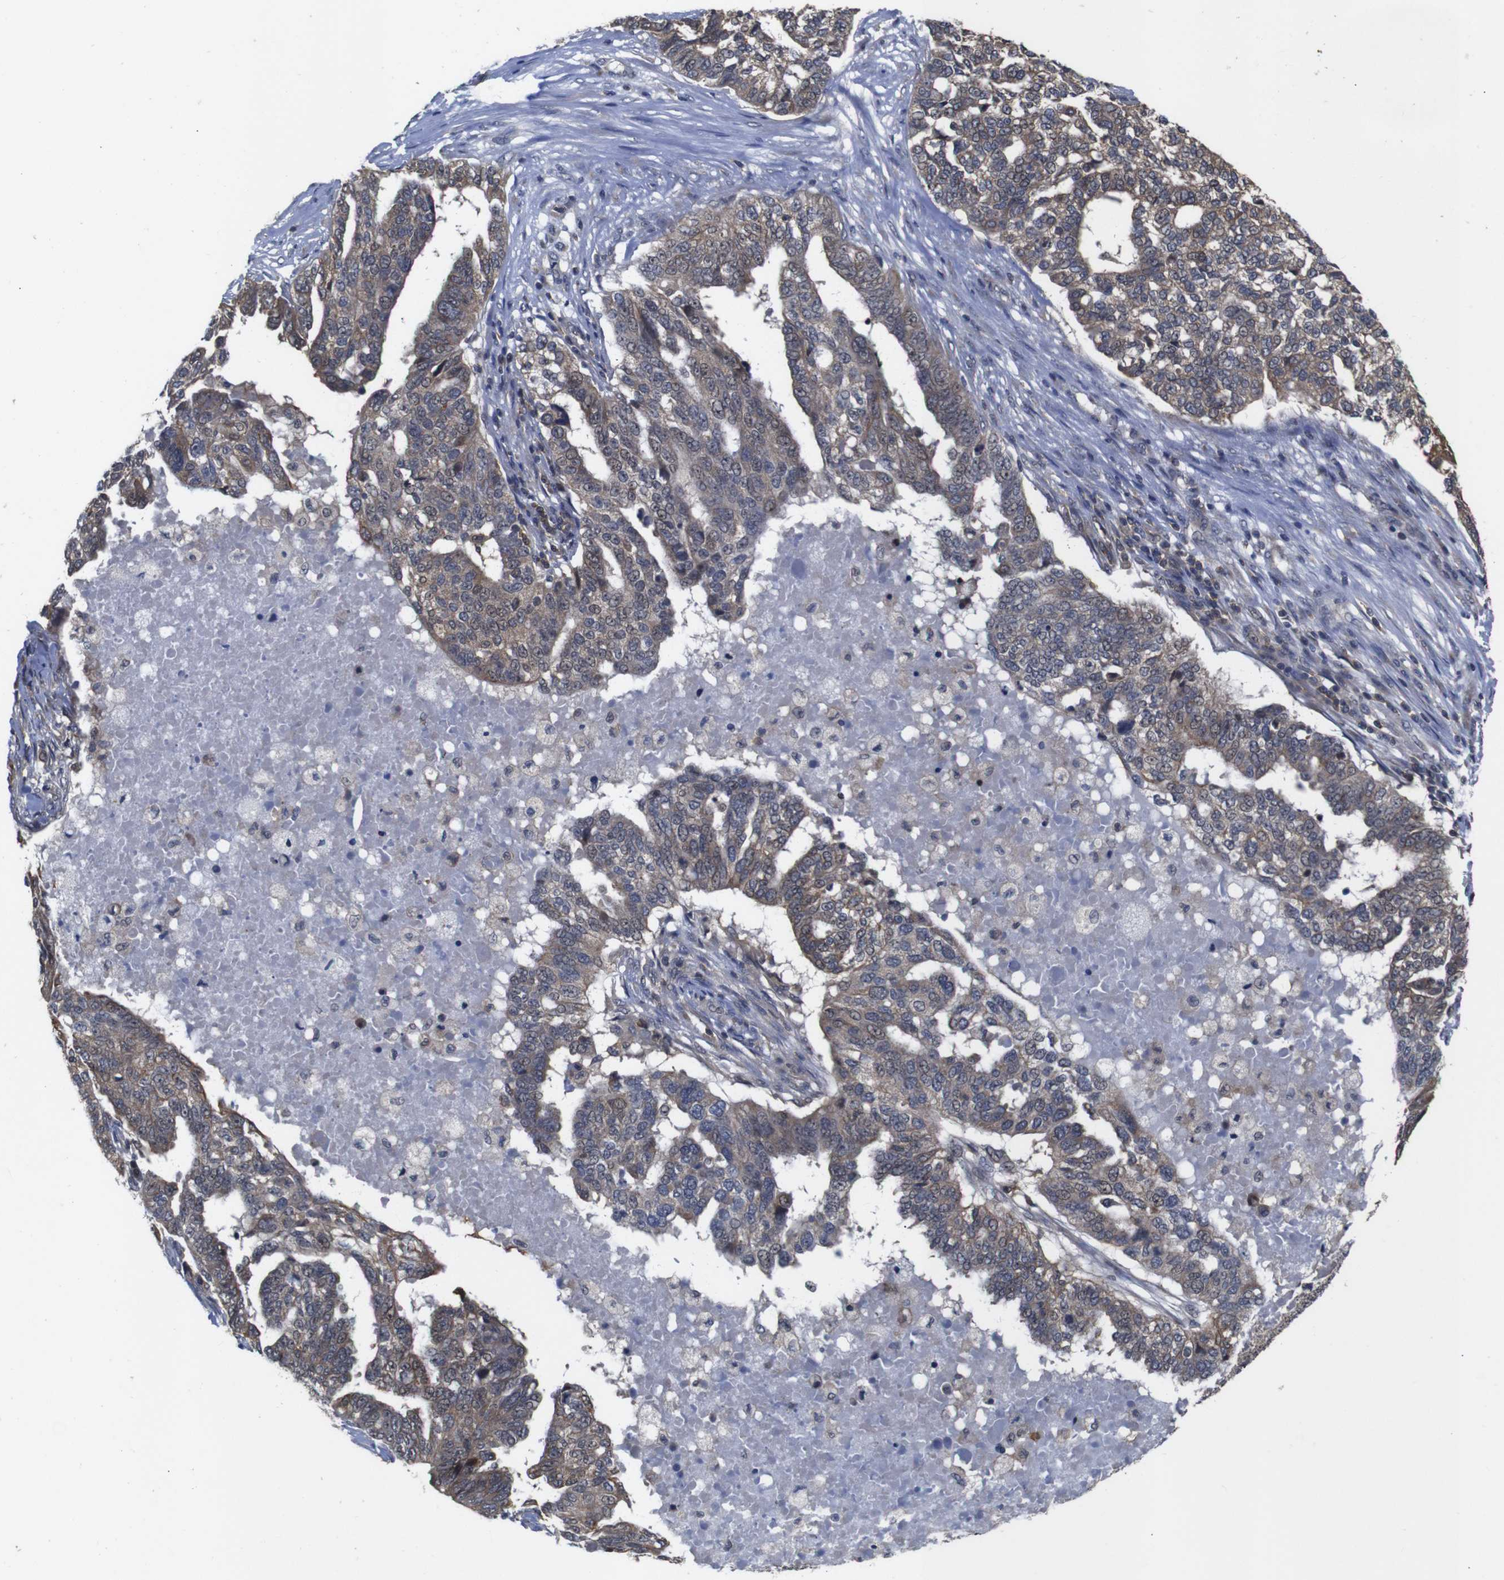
{"staining": {"intensity": "weak", "quantity": ">75%", "location": "cytoplasmic/membranous"}, "tissue": "ovarian cancer", "cell_type": "Tumor cells", "image_type": "cancer", "snomed": [{"axis": "morphology", "description": "Cystadenocarcinoma, serous, NOS"}, {"axis": "topography", "description": "Ovary"}], "caption": "DAB immunohistochemical staining of human ovarian serous cystadenocarcinoma demonstrates weak cytoplasmic/membranous protein expression in approximately >75% of tumor cells.", "gene": "BRWD3", "patient": {"sex": "female", "age": 59}}